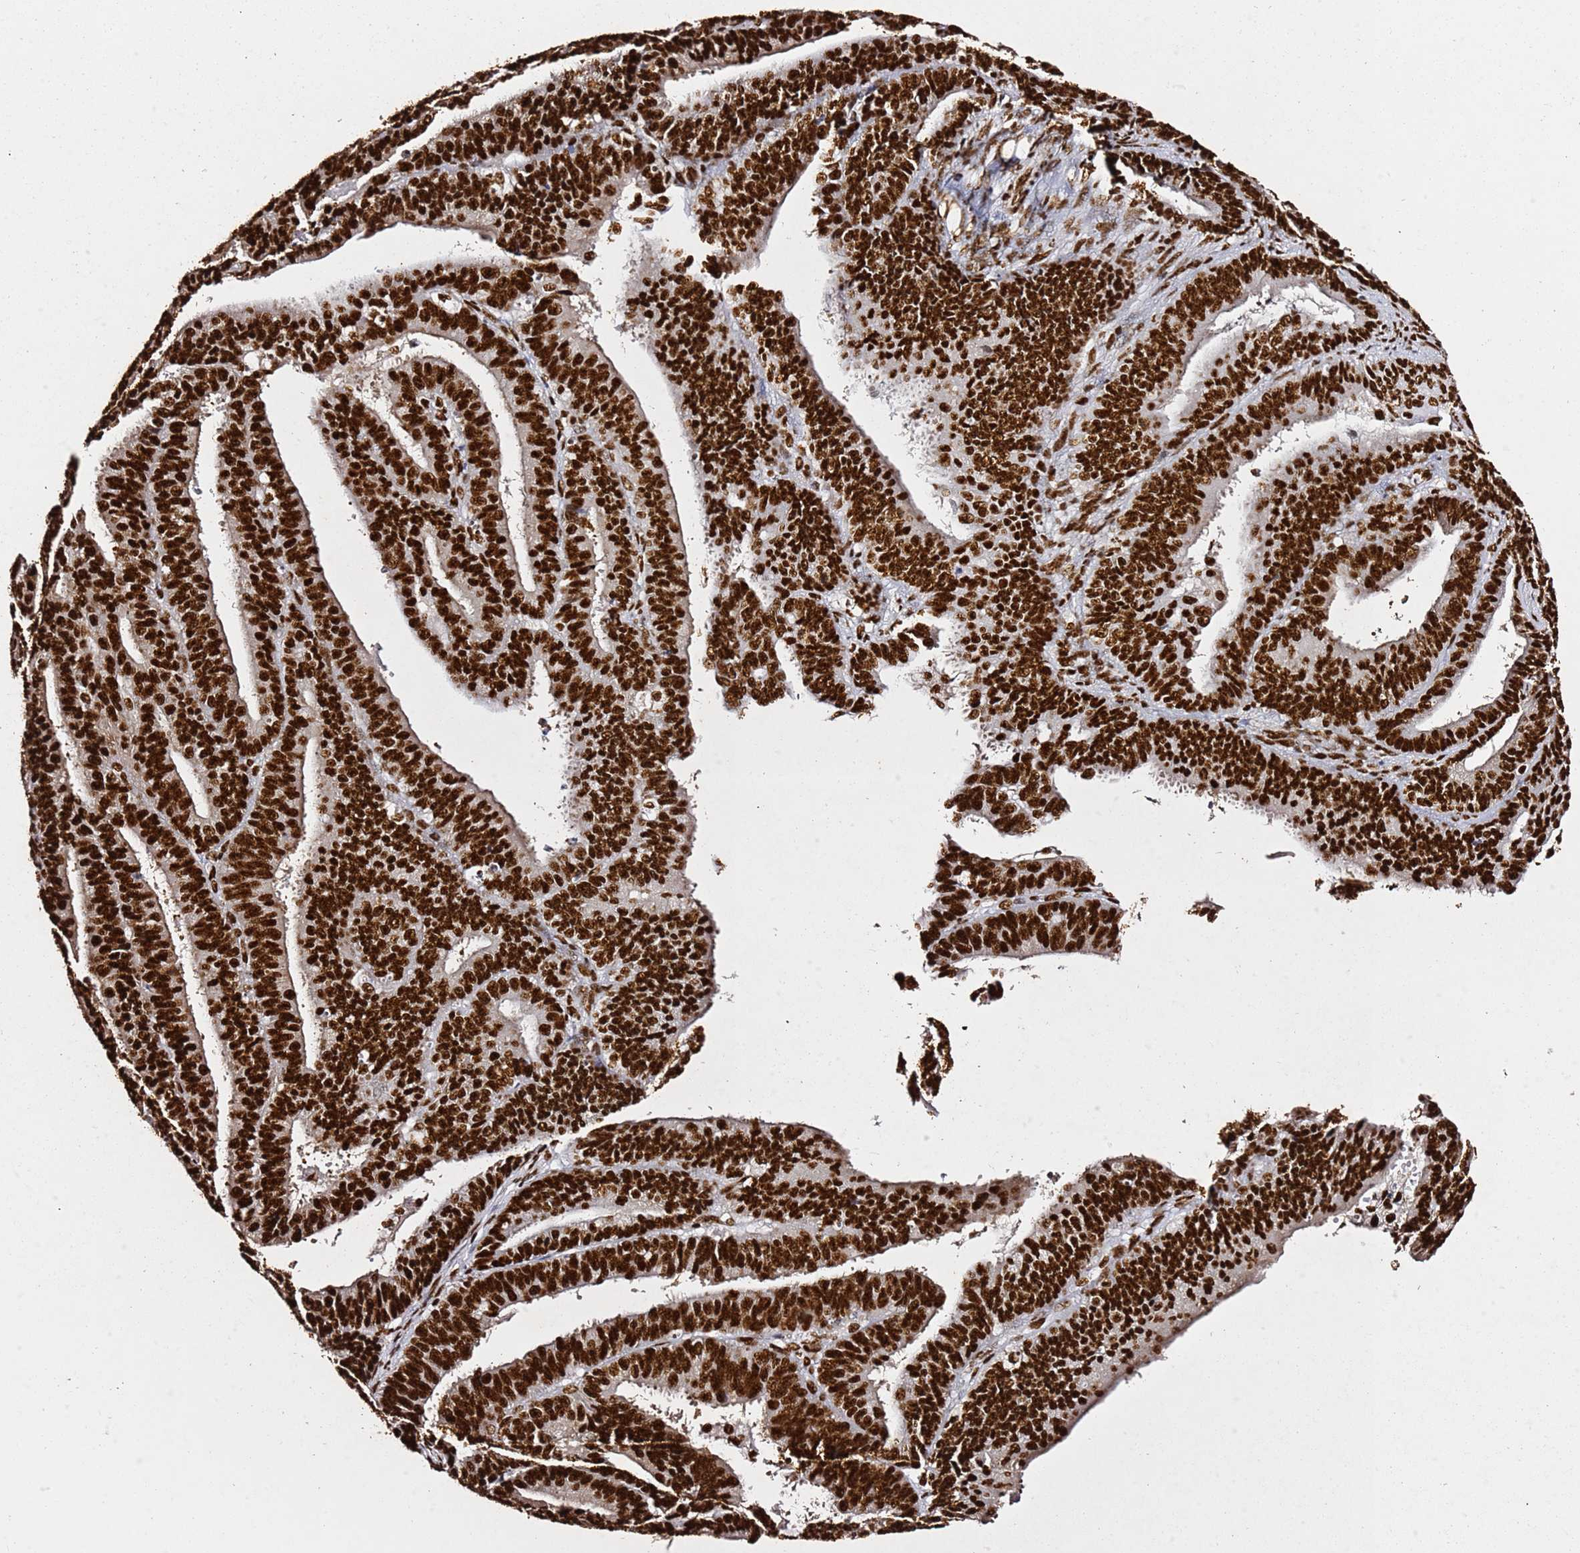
{"staining": {"intensity": "strong", "quantity": ">75%", "location": "nuclear"}, "tissue": "endometrial cancer", "cell_type": "Tumor cells", "image_type": "cancer", "snomed": [{"axis": "morphology", "description": "Adenocarcinoma, NOS"}, {"axis": "topography", "description": "Endometrium"}], "caption": "Immunohistochemical staining of endometrial cancer (adenocarcinoma) reveals high levels of strong nuclear staining in approximately >75% of tumor cells.", "gene": "C6orf226", "patient": {"sex": "female", "age": 73}}